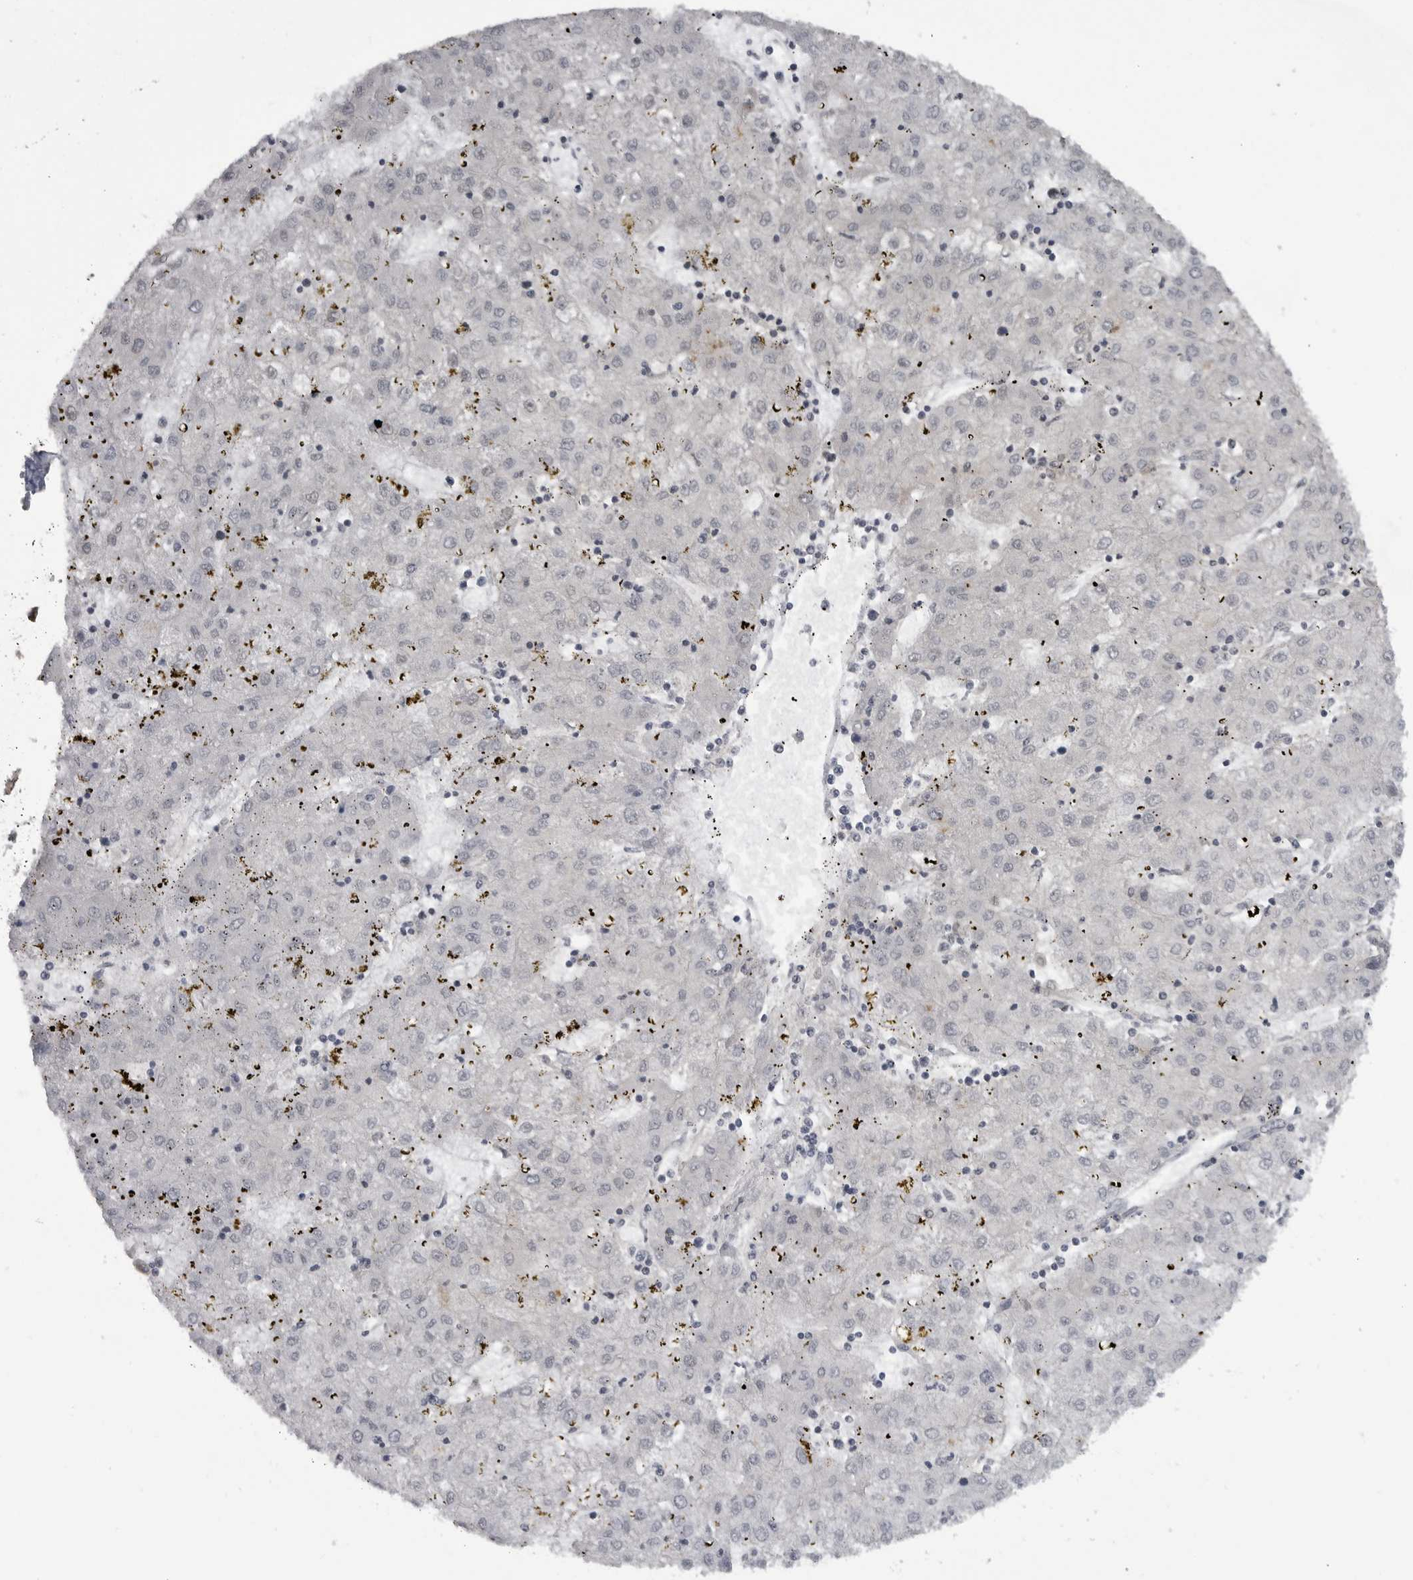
{"staining": {"intensity": "negative", "quantity": "none", "location": "none"}, "tissue": "liver cancer", "cell_type": "Tumor cells", "image_type": "cancer", "snomed": [{"axis": "morphology", "description": "Carcinoma, Hepatocellular, NOS"}, {"axis": "topography", "description": "Liver"}], "caption": "A high-resolution photomicrograph shows immunohistochemistry staining of liver cancer (hepatocellular carcinoma), which displays no significant staining in tumor cells.", "gene": "C8orf58", "patient": {"sex": "male", "age": 72}}